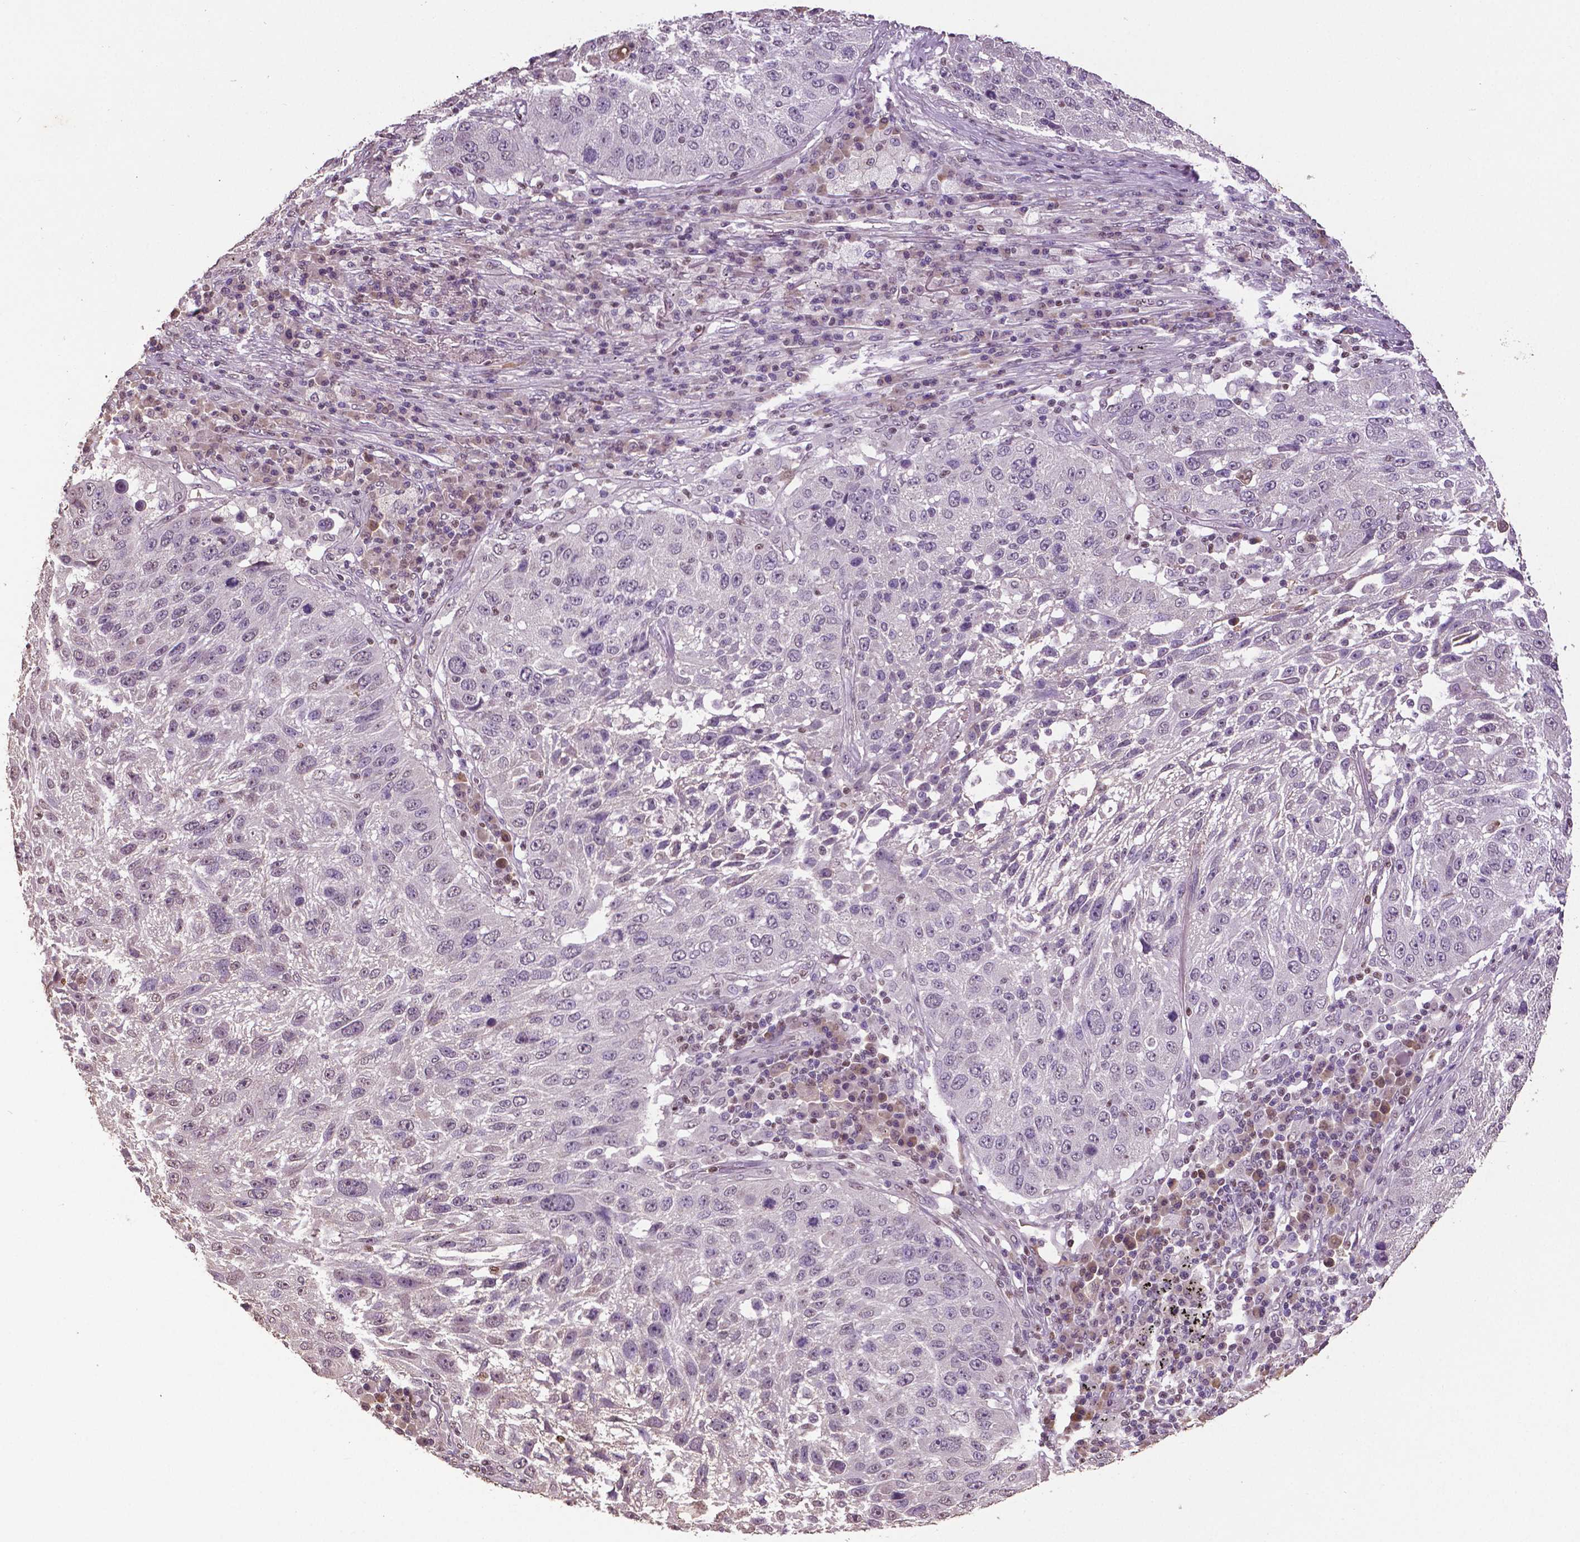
{"staining": {"intensity": "negative", "quantity": "none", "location": "none"}, "tissue": "lung cancer", "cell_type": "Tumor cells", "image_type": "cancer", "snomed": [{"axis": "morphology", "description": "Normal morphology"}, {"axis": "morphology", "description": "Squamous cell carcinoma, NOS"}, {"axis": "topography", "description": "Lymph node"}, {"axis": "topography", "description": "Lung"}], "caption": "Immunohistochemistry photomicrograph of neoplastic tissue: squamous cell carcinoma (lung) stained with DAB reveals no significant protein expression in tumor cells.", "gene": "RUNX3", "patient": {"sex": "male", "age": 67}}